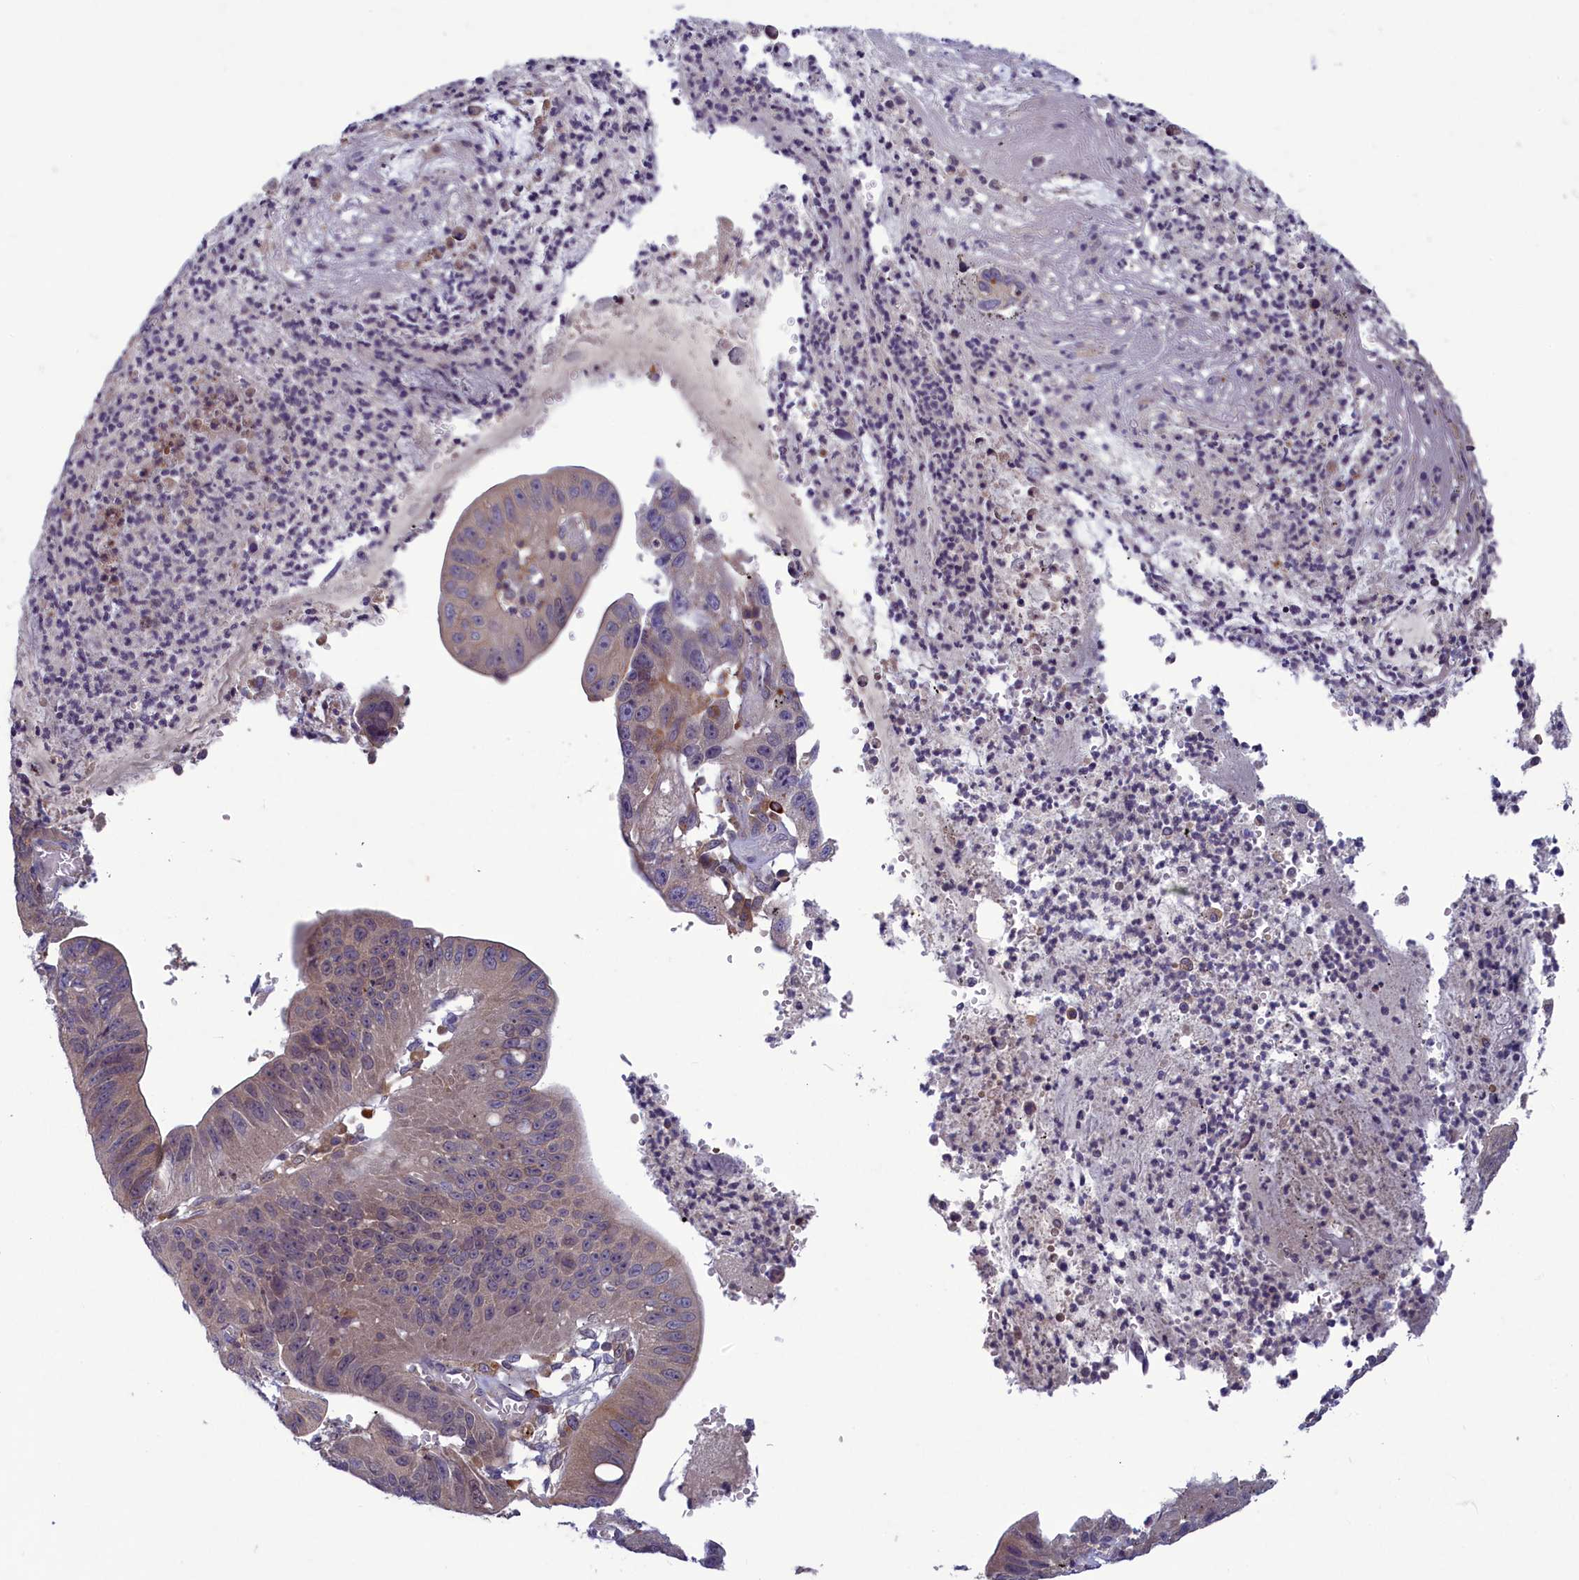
{"staining": {"intensity": "weak", "quantity": ">75%", "location": "cytoplasmic/membranous"}, "tissue": "stomach cancer", "cell_type": "Tumor cells", "image_type": "cancer", "snomed": [{"axis": "morphology", "description": "Adenocarcinoma, NOS"}, {"axis": "topography", "description": "Stomach"}], "caption": "Immunohistochemistry (IHC) (DAB) staining of stomach cancer displays weak cytoplasmic/membranous protein positivity in approximately >75% of tumor cells.", "gene": "NUBP1", "patient": {"sex": "male", "age": 59}}